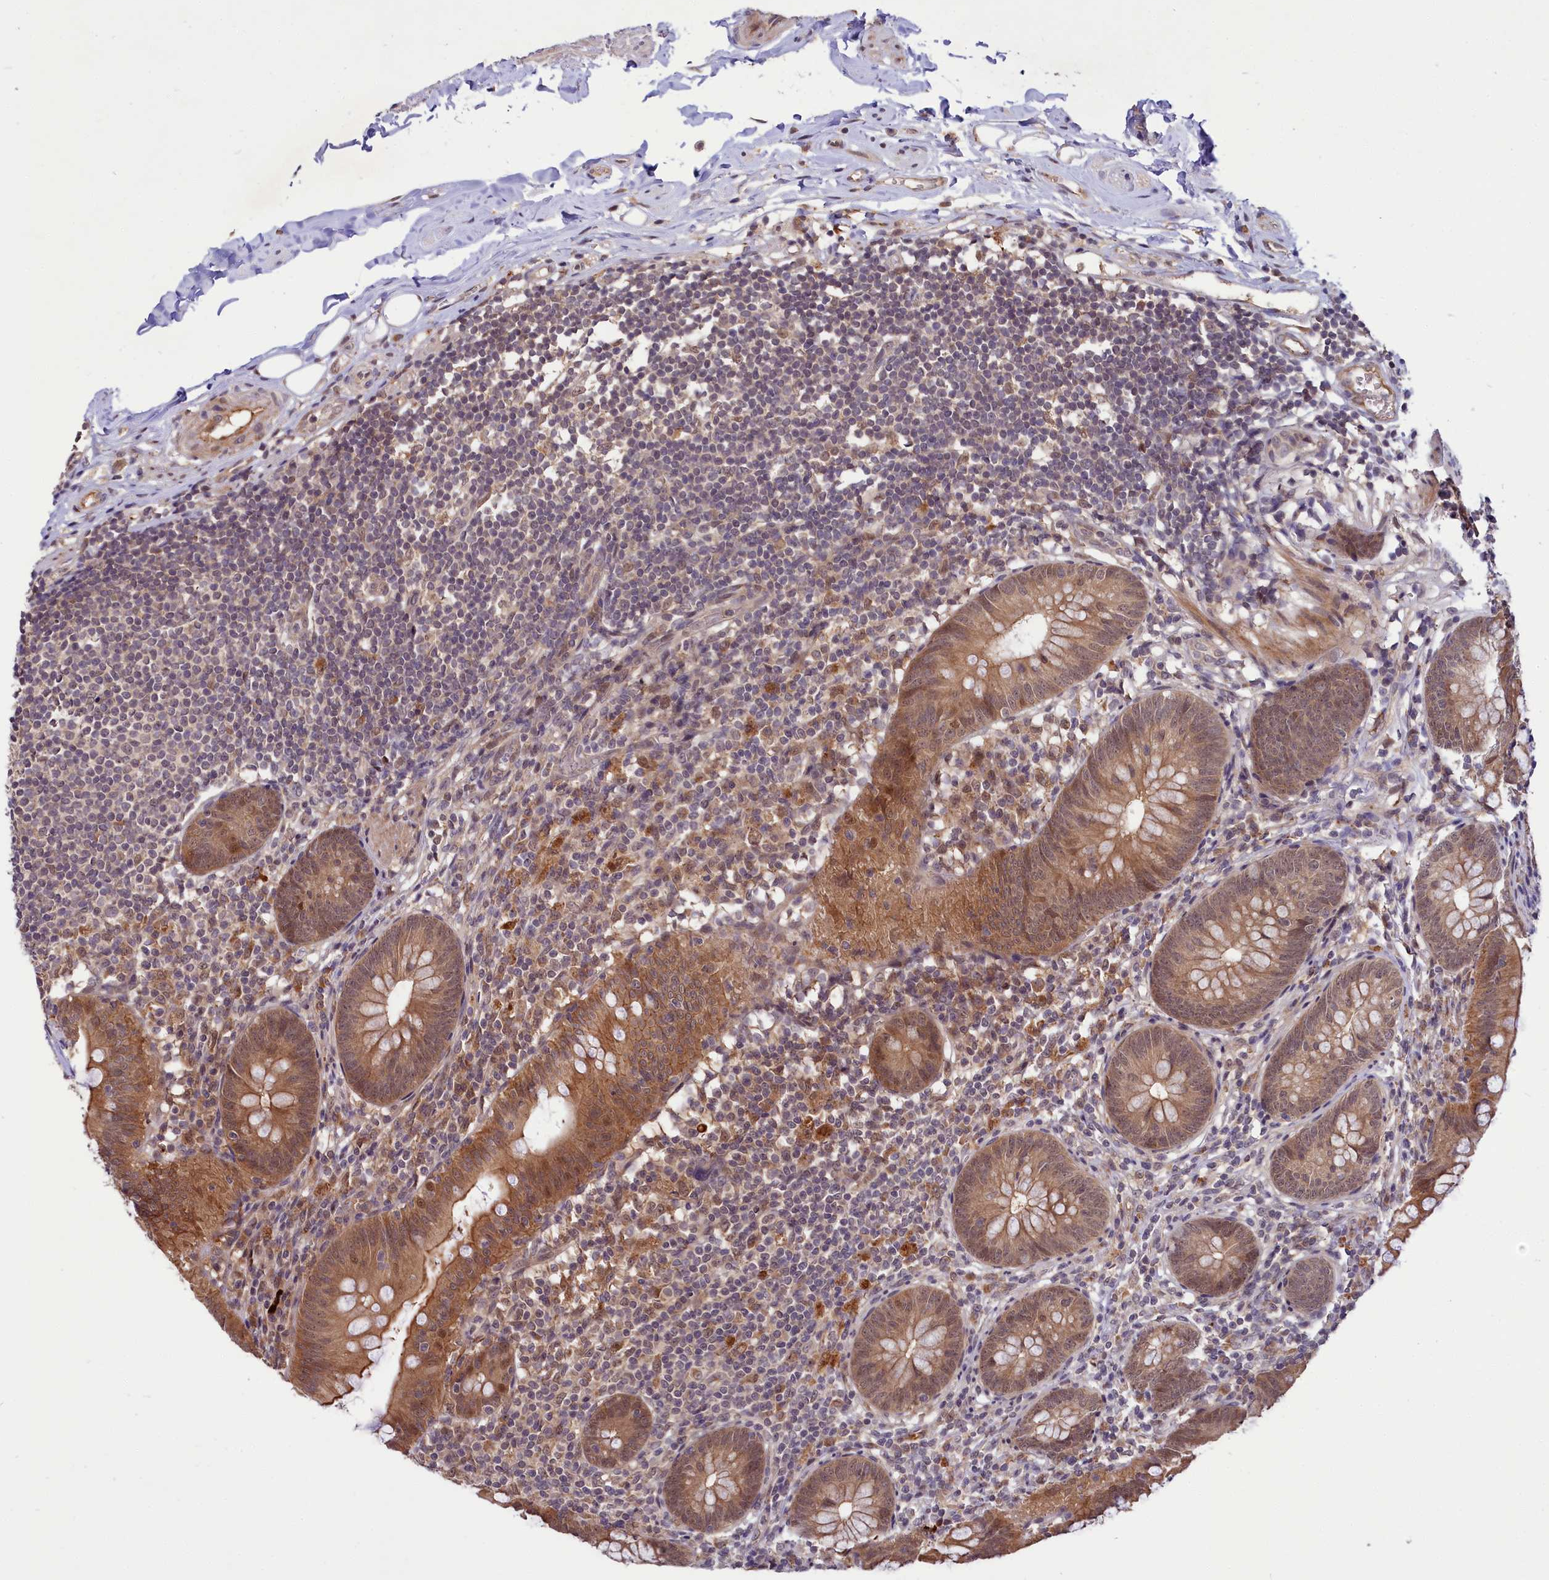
{"staining": {"intensity": "moderate", "quantity": ">75%", "location": "cytoplasmic/membranous"}, "tissue": "appendix", "cell_type": "Glandular cells", "image_type": "normal", "snomed": [{"axis": "morphology", "description": "Normal tissue, NOS"}, {"axis": "topography", "description": "Appendix"}], "caption": "Normal appendix exhibits moderate cytoplasmic/membranous expression in about >75% of glandular cells, visualized by immunohistochemistry. (brown staining indicates protein expression, while blue staining denotes nuclei).", "gene": "UBE3A", "patient": {"sex": "female", "age": 62}}